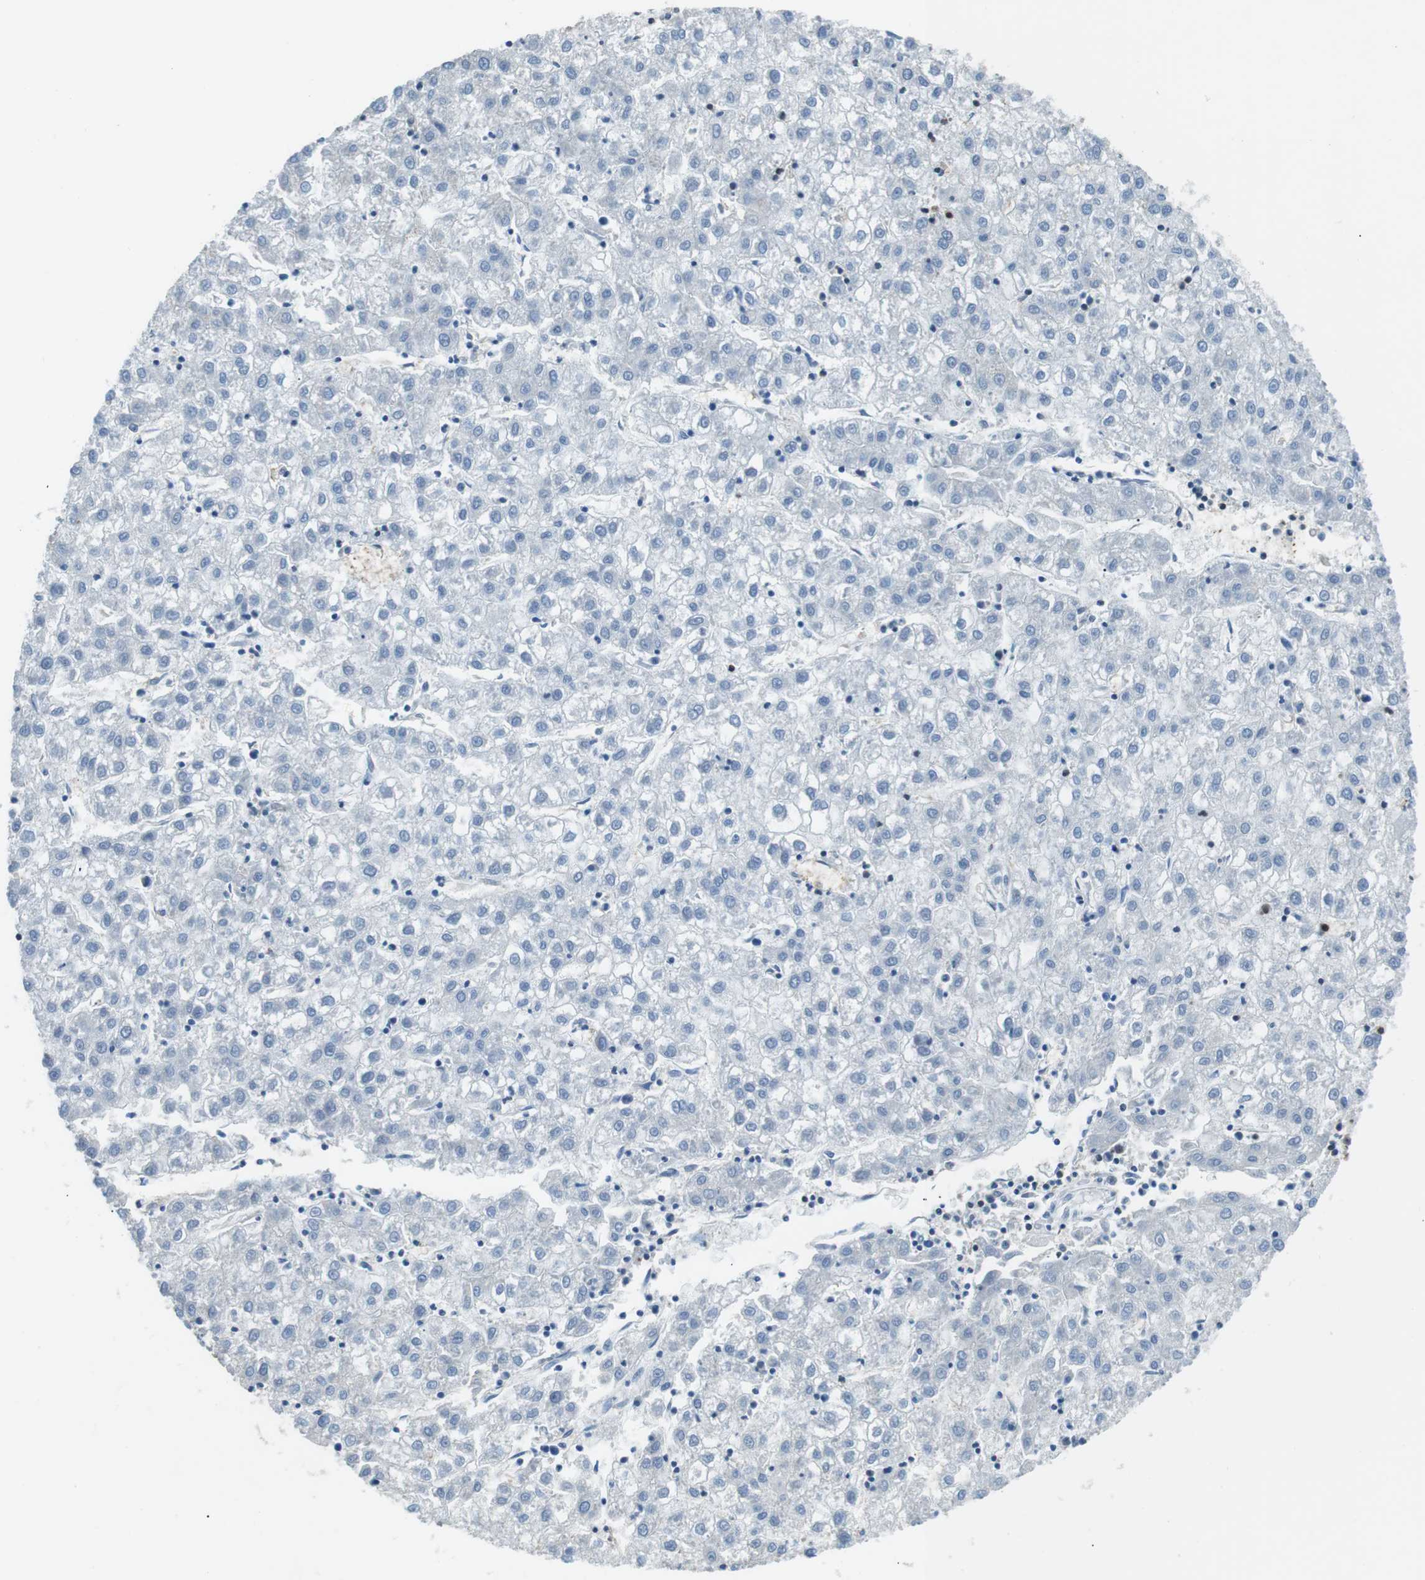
{"staining": {"intensity": "negative", "quantity": "none", "location": "none"}, "tissue": "liver cancer", "cell_type": "Tumor cells", "image_type": "cancer", "snomed": [{"axis": "morphology", "description": "Carcinoma, Hepatocellular, NOS"}, {"axis": "topography", "description": "Liver"}], "caption": "High power microscopy histopathology image of an IHC photomicrograph of liver cancer (hepatocellular carcinoma), revealing no significant positivity in tumor cells.", "gene": "STK10", "patient": {"sex": "male", "age": 72}}